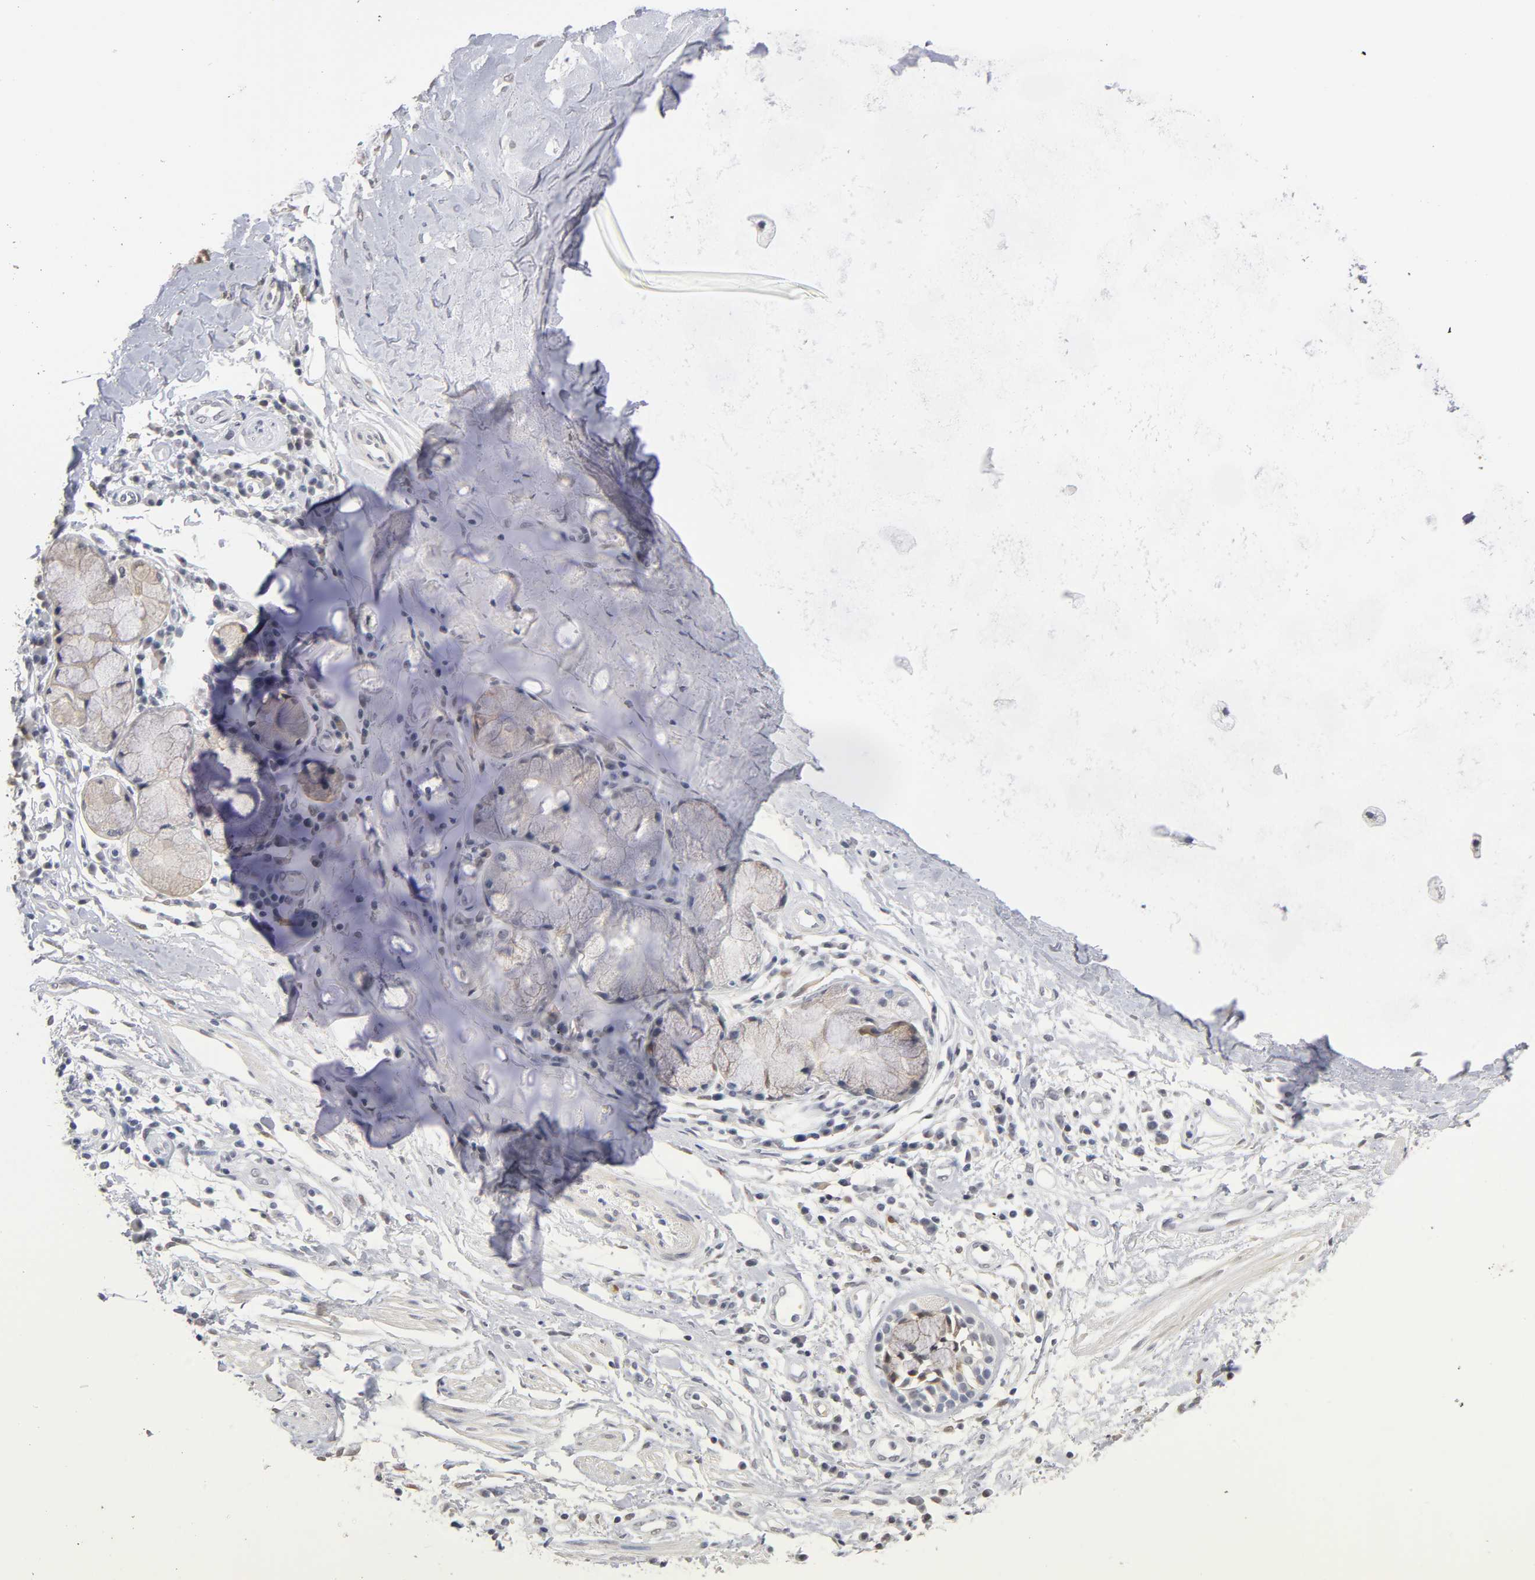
{"staining": {"intensity": "negative", "quantity": "none", "location": "none"}, "tissue": "adipose tissue", "cell_type": "Adipocytes", "image_type": "normal", "snomed": [{"axis": "morphology", "description": "Normal tissue, NOS"}, {"axis": "morphology", "description": "Adenocarcinoma, NOS"}, {"axis": "topography", "description": "Cartilage tissue"}, {"axis": "topography", "description": "Bronchus"}, {"axis": "topography", "description": "Lung"}], "caption": "Adipose tissue stained for a protein using immunohistochemistry displays no positivity adipocytes.", "gene": "CRABP2", "patient": {"sex": "female", "age": 67}}